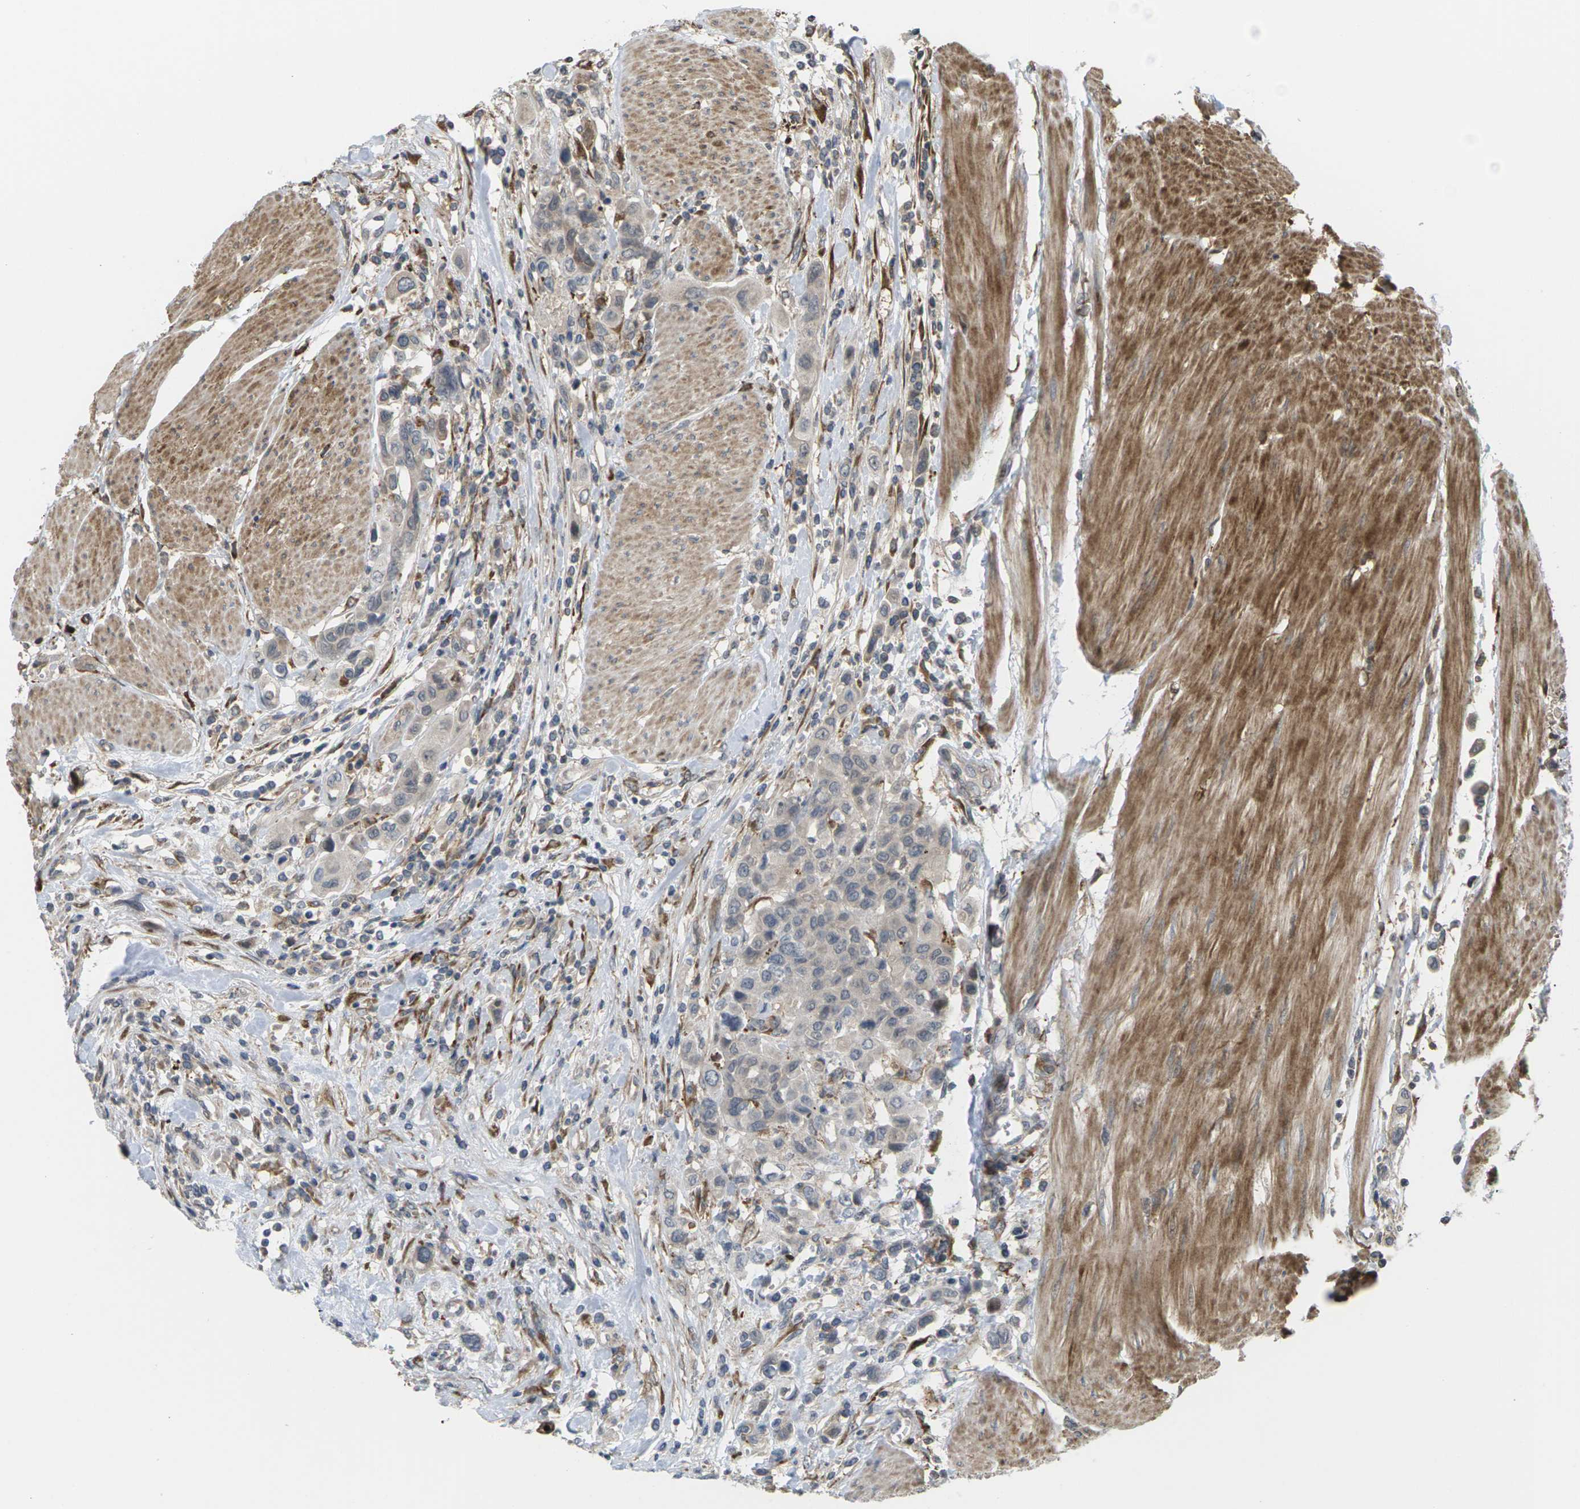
{"staining": {"intensity": "weak", "quantity": "<25%", "location": "cytoplasmic/membranous,nuclear"}, "tissue": "urothelial cancer", "cell_type": "Tumor cells", "image_type": "cancer", "snomed": [{"axis": "morphology", "description": "Urothelial carcinoma, High grade"}, {"axis": "topography", "description": "Urinary bladder"}], "caption": "This is an immunohistochemistry (IHC) histopathology image of human urothelial cancer. There is no staining in tumor cells.", "gene": "ROBO1", "patient": {"sex": "male", "age": 50}}